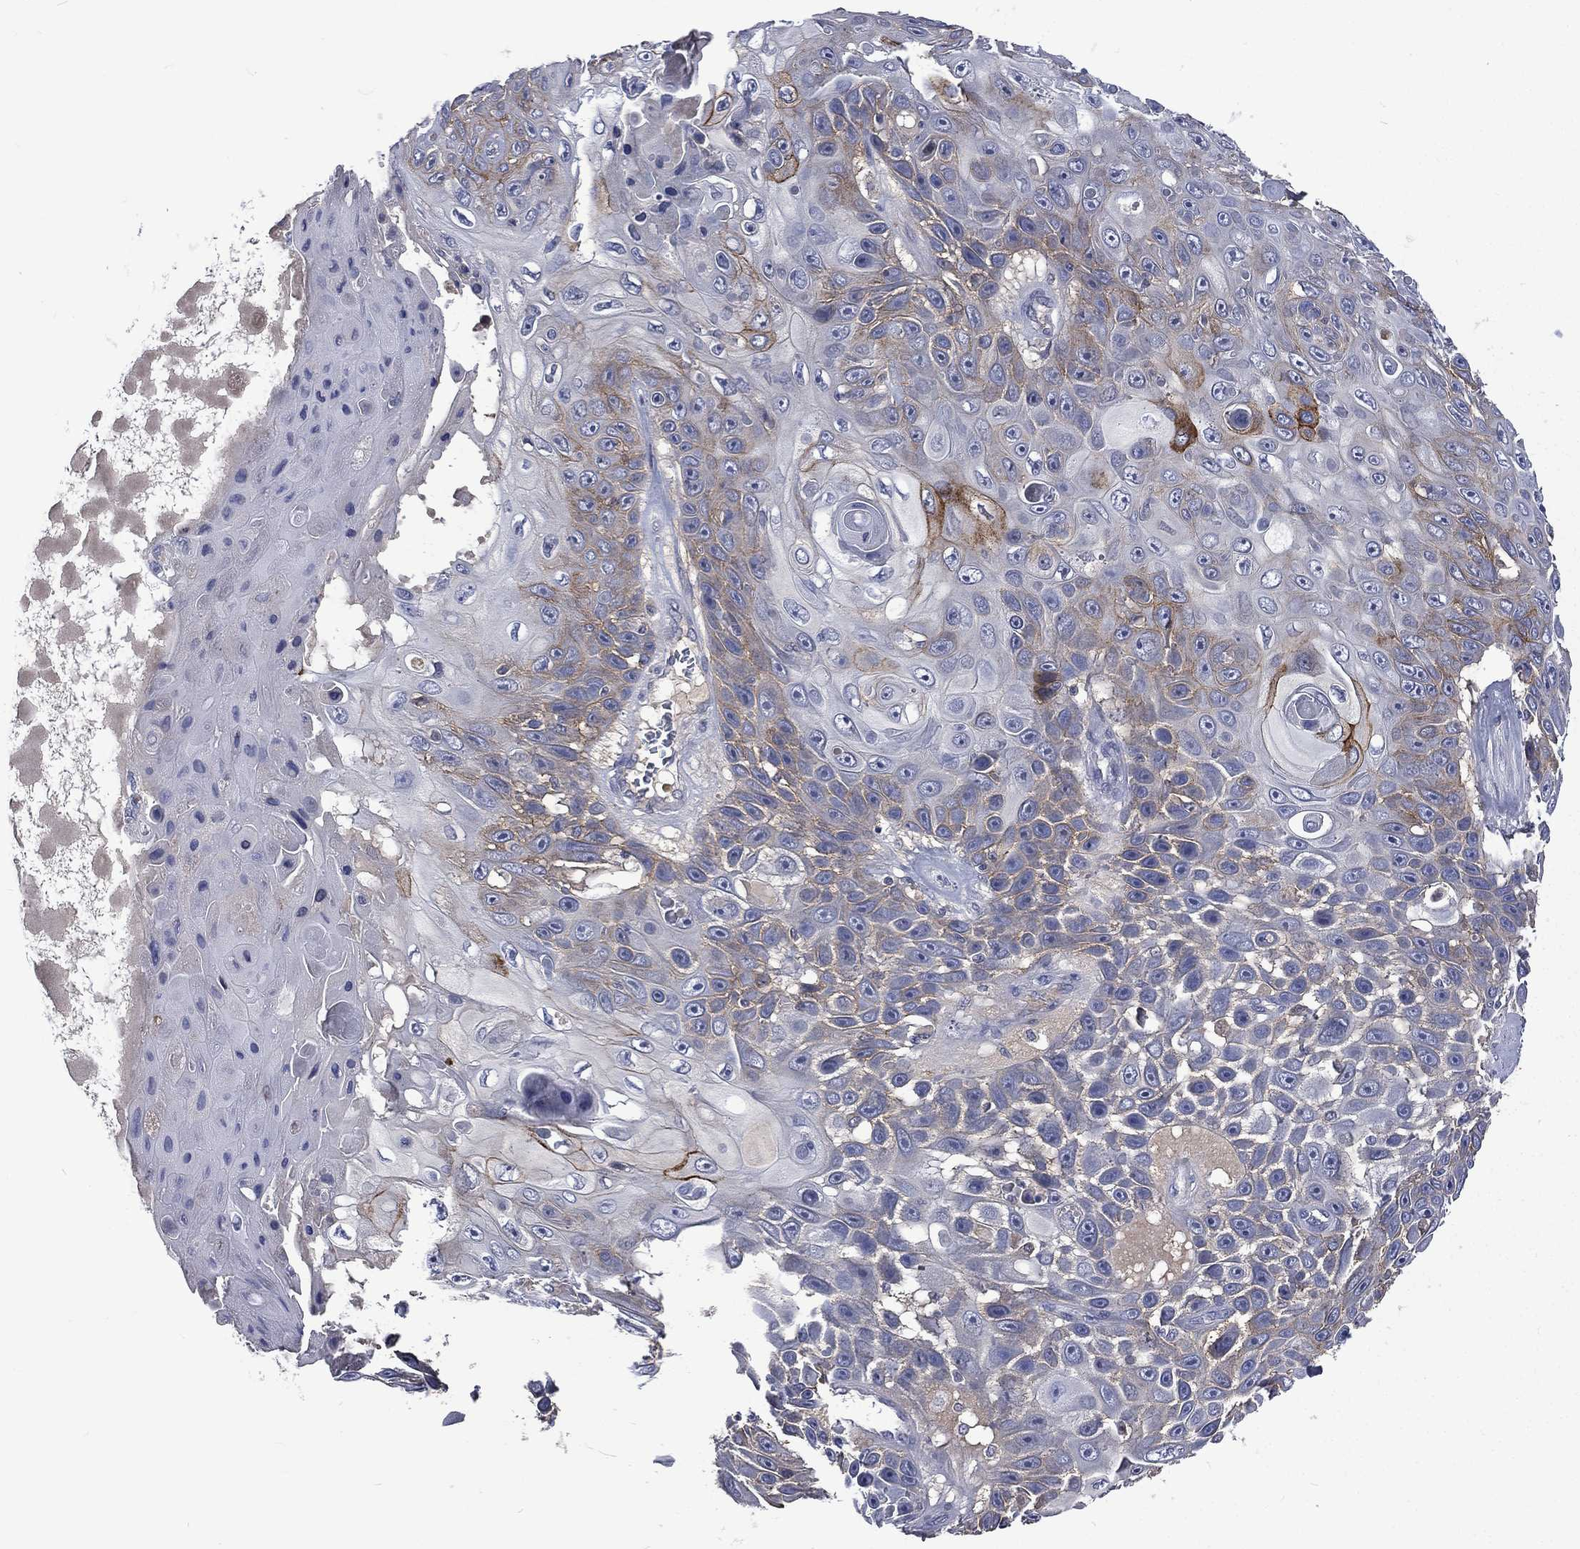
{"staining": {"intensity": "strong", "quantity": "<25%", "location": "cytoplasmic/membranous"}, "tissue": "skin cancer", "cell_type": "Tumor cells", "image_type": "cancer", "snomed": [{"axis": "morphology", "description": "Squamous cell carcinoma, NOS"}, {"axis": "topography", "description": "Skin"}], "caption": "Skin cancer stained for a protein exhibits strong cytoplasmic/membranous positivity in tumor cells. (DAB (3,3'-diaminobenzidine) IHC with brightfield microscopy, high magnification).", "gene": "CA12", "patient": {"sex": "male", "age": 82}}